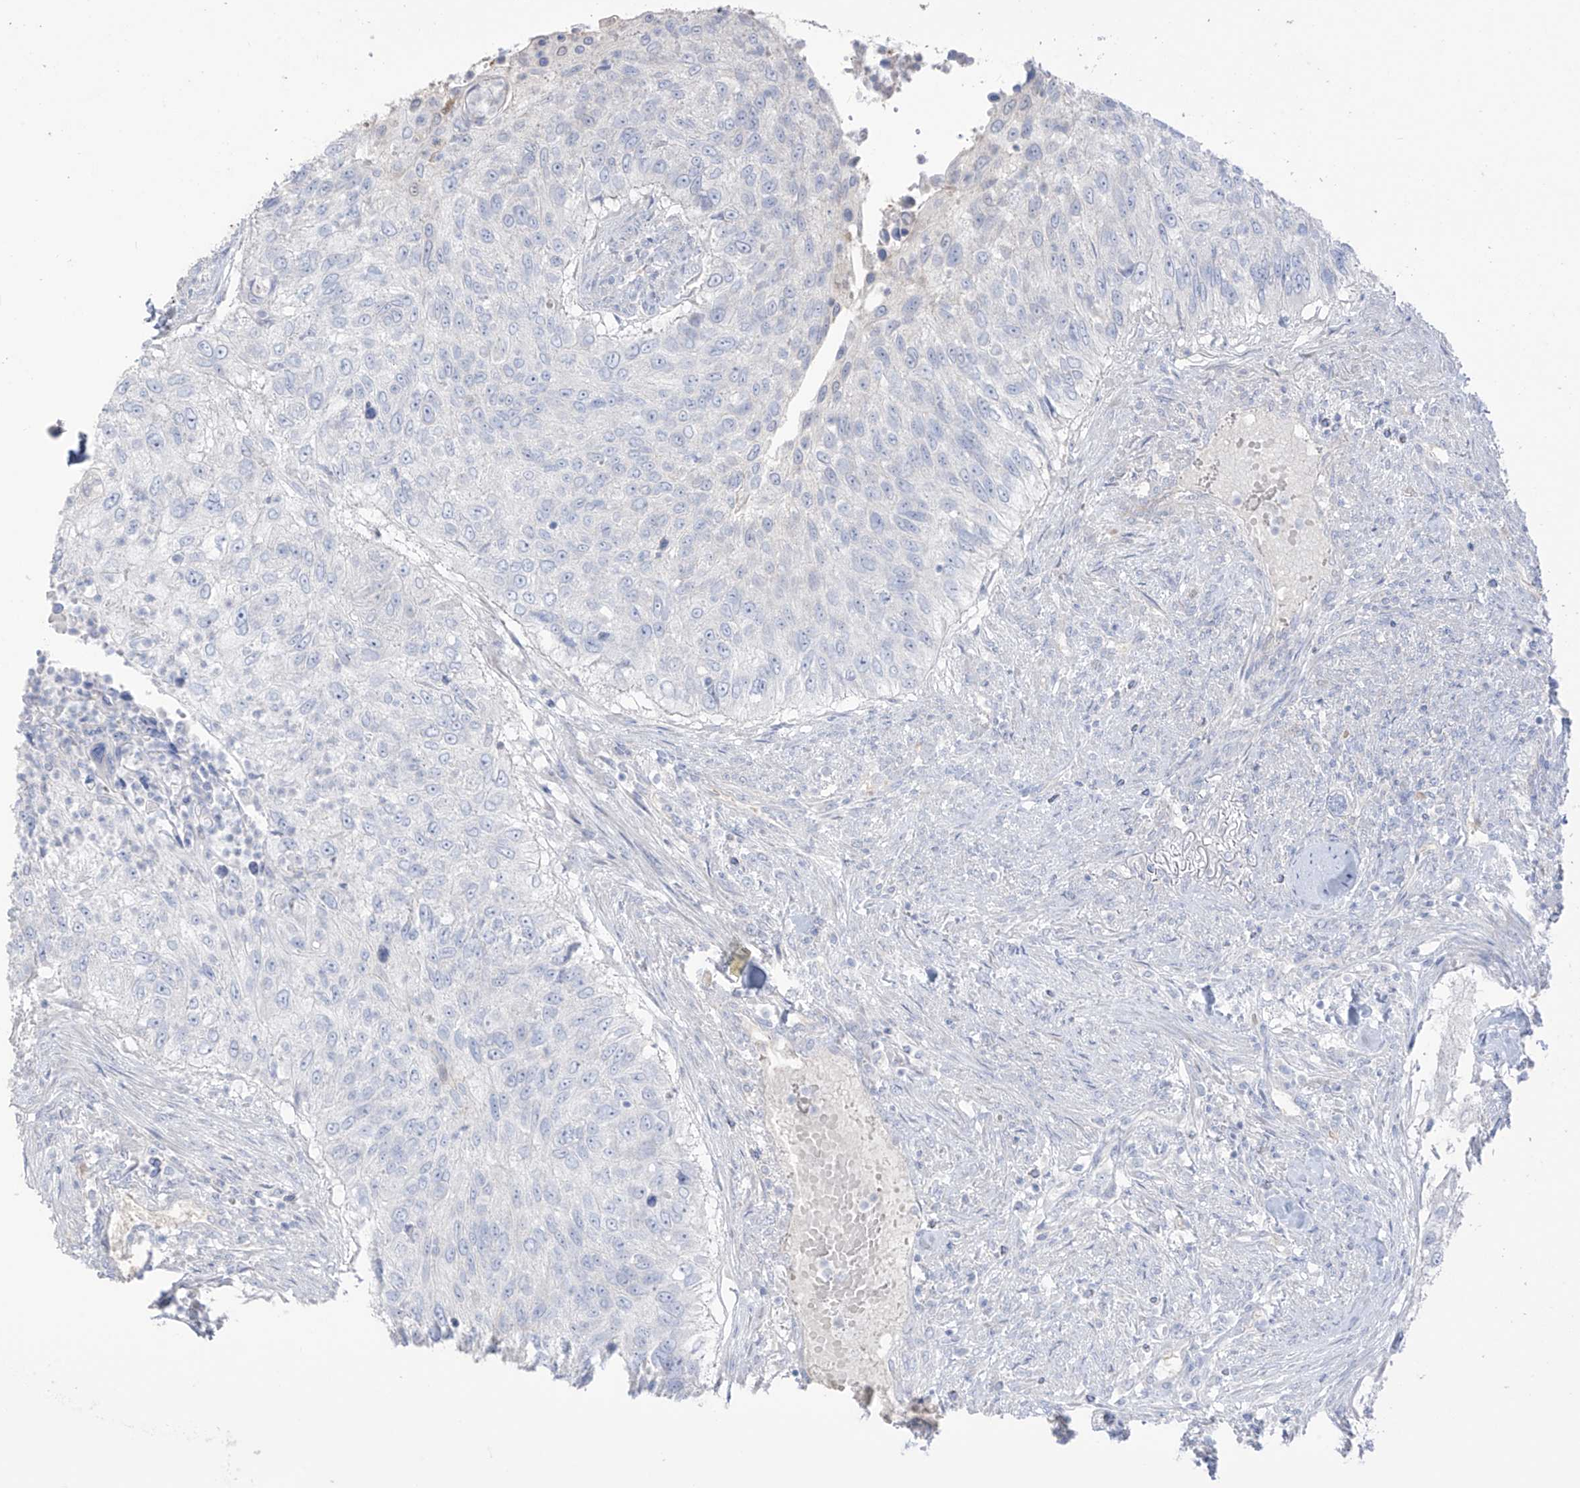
{"staining": {"intensity": "negative", "quantity": "none", "location": "none"}, "tissue": "urothelial cancer", "cell_type": "Tumor cells", "image_type": "cancer", "snomed": [{"axis": "morphology", "description": "Urothelial carcinoma, High grade"}, {"axis": "topography", "description": "Urinary bladder"}], "caption": "This photomicrograph is of urothelial cancer stained with immunohistochemistry to label a protein in brown with the nuclei are counter-stained blue. There is no staining in tumor cells.", "gene": "ASPRV1", "patient": {"sex": "female", "age": 60}}